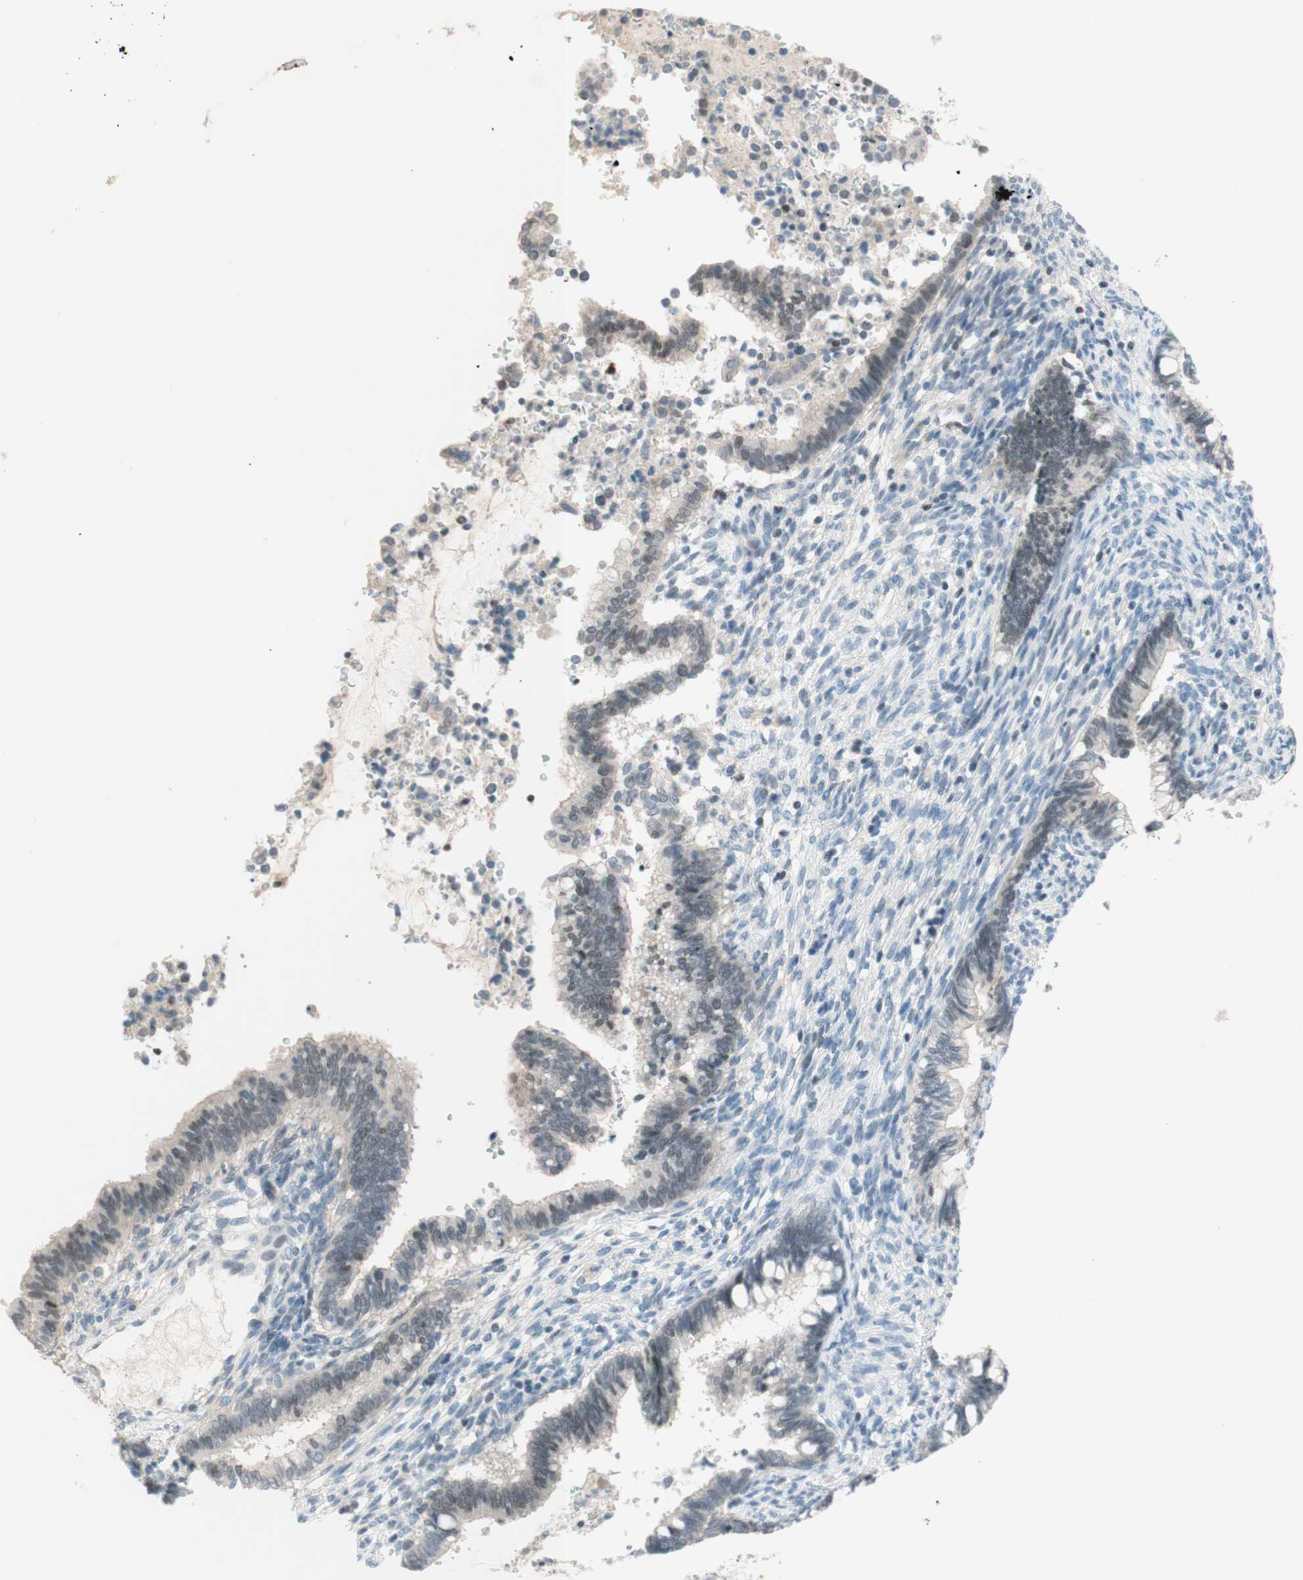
{"staining": {"intensity": "weak", "quantity": "<25%", "location": "nuclear"}, "tissue": "cervical cancer", "cell_type": "Tumor cells", "image_type": "cancer", "snomed": [{"axis": "morphology", "description": "Adenocarcinoma, NOS"}, {"axis": "topography", "description": "Cervix"}], "caption": "Tumor cells are negative for protein expression in human adenocarcinoma (cervical).", "gene": "JPH1", "patient": {"sex": "female", "age": 44}}